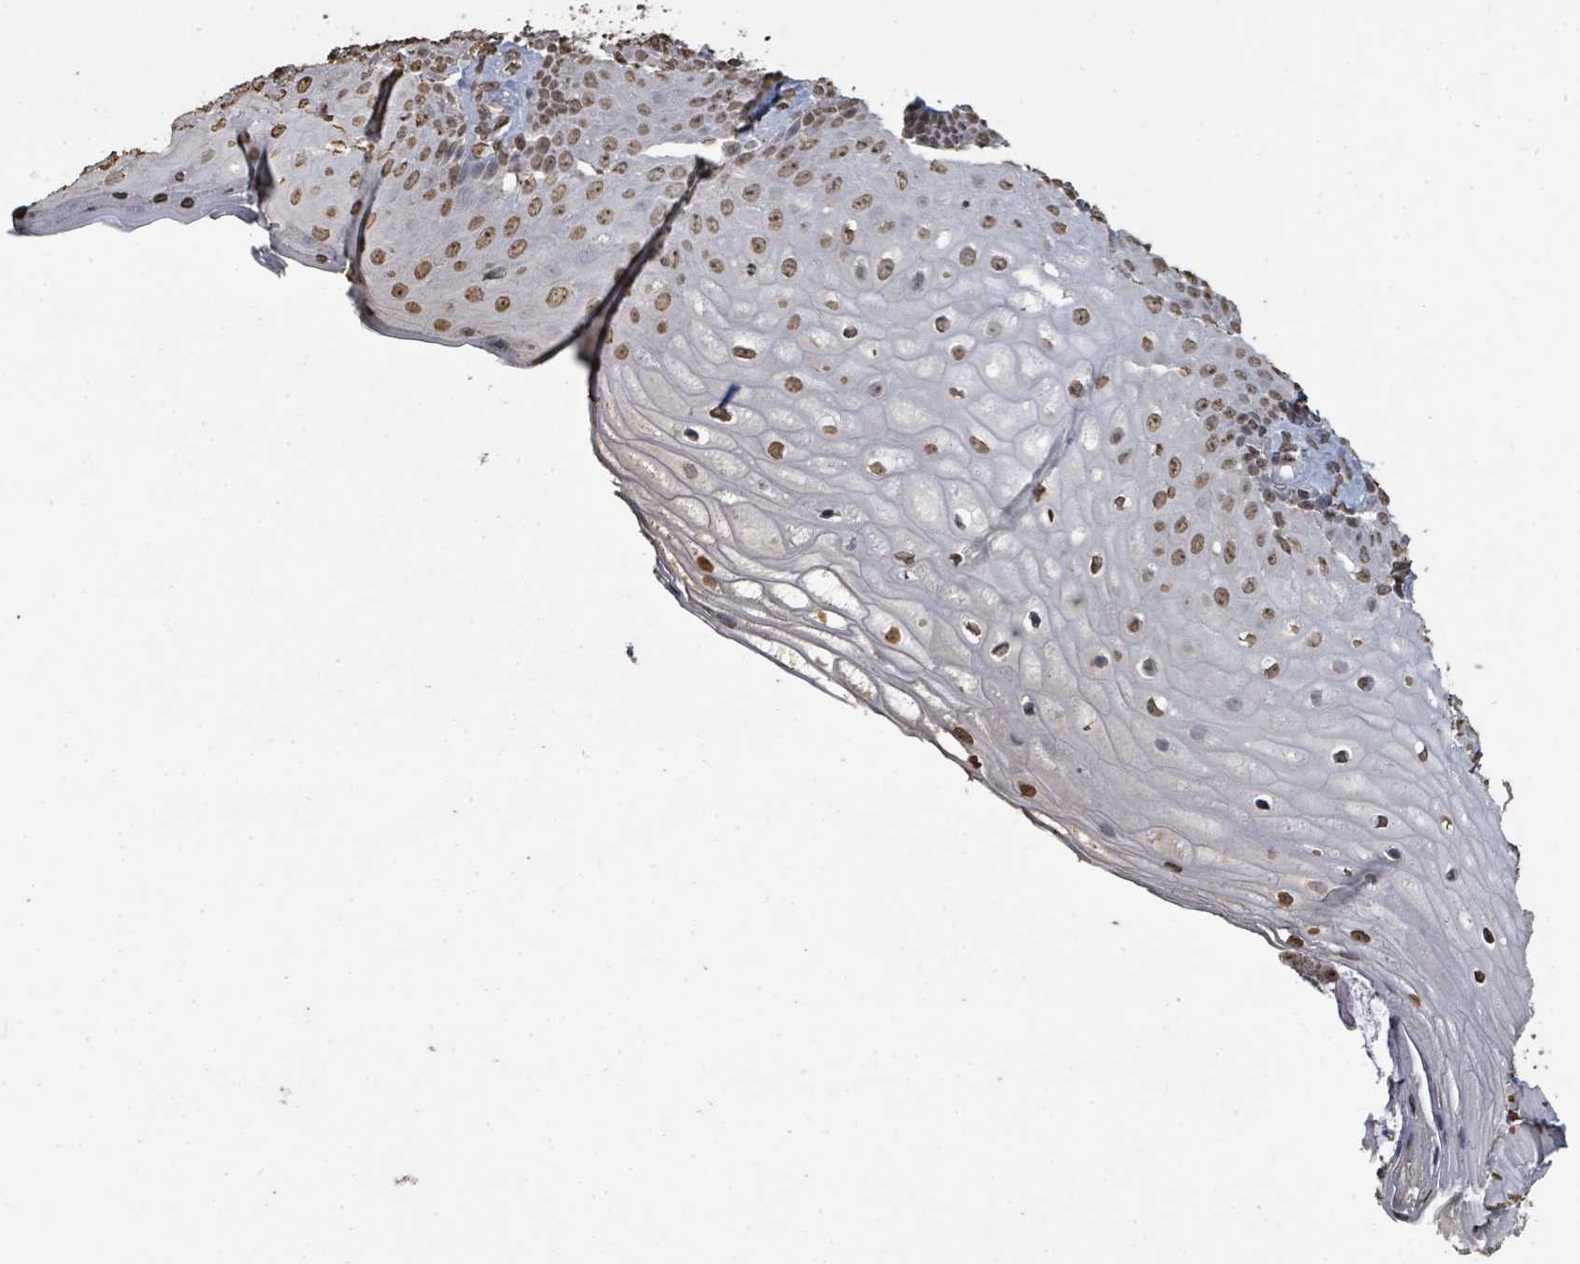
{"staining": {"intensity": "moderate", "quantity": ">75%", "location": "nuclear"}, "tissue": "skin", "cell_type": "Epidermal cells", "image_type": "normal", "snomed": [{"axis": "morphology", "description": "Normal tissue, NOS"}, {"axis": "topography", "description": "Anal"}], "caption": "A medium amount of moderate nuclear expression is present in about >75% of epidermal cells in unremarkable skin.", "gene": "MRPS12", "patient": {"sex": "male", "age": 80}}